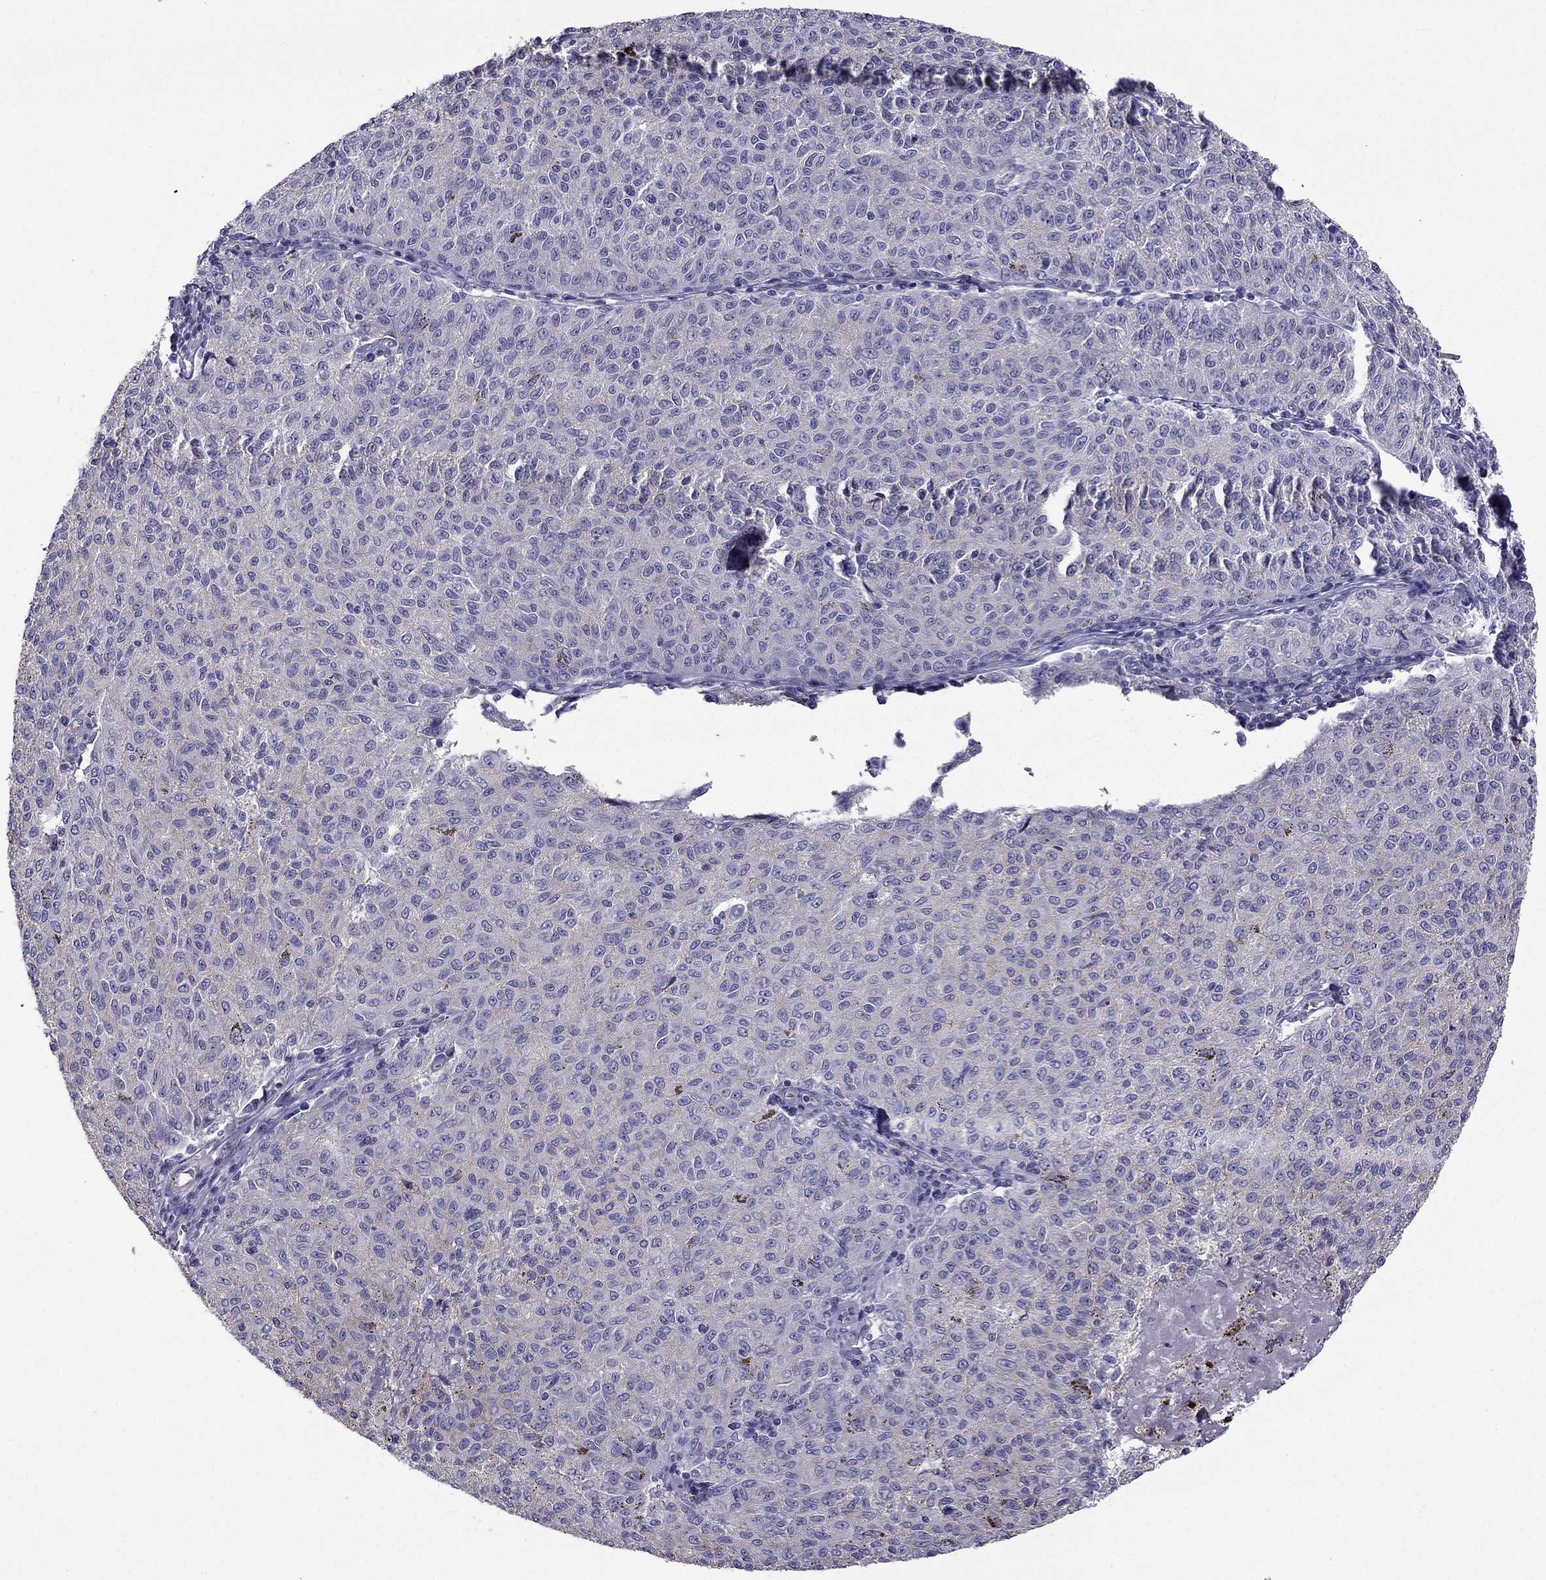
{"staining": {"intensity": "negative", "quantity": "none", "location": "none"}, "tissue": "melanoma", "cell_type": "Tumor cells", "image_type": "cancer", "snomed": [{"axis": "morphology", "description": "Malignant melanoma, NOS"}, {"axis": "topography", "description": "Skin"}], "caption": "The image demonstrates no significant positivity in tumor cells of malignant melanoma. (DAB IHC visualized using brightfield microscopy, high magnification).", "gene": "STOML3", "patient": {"sex": "female", "age": 72}}